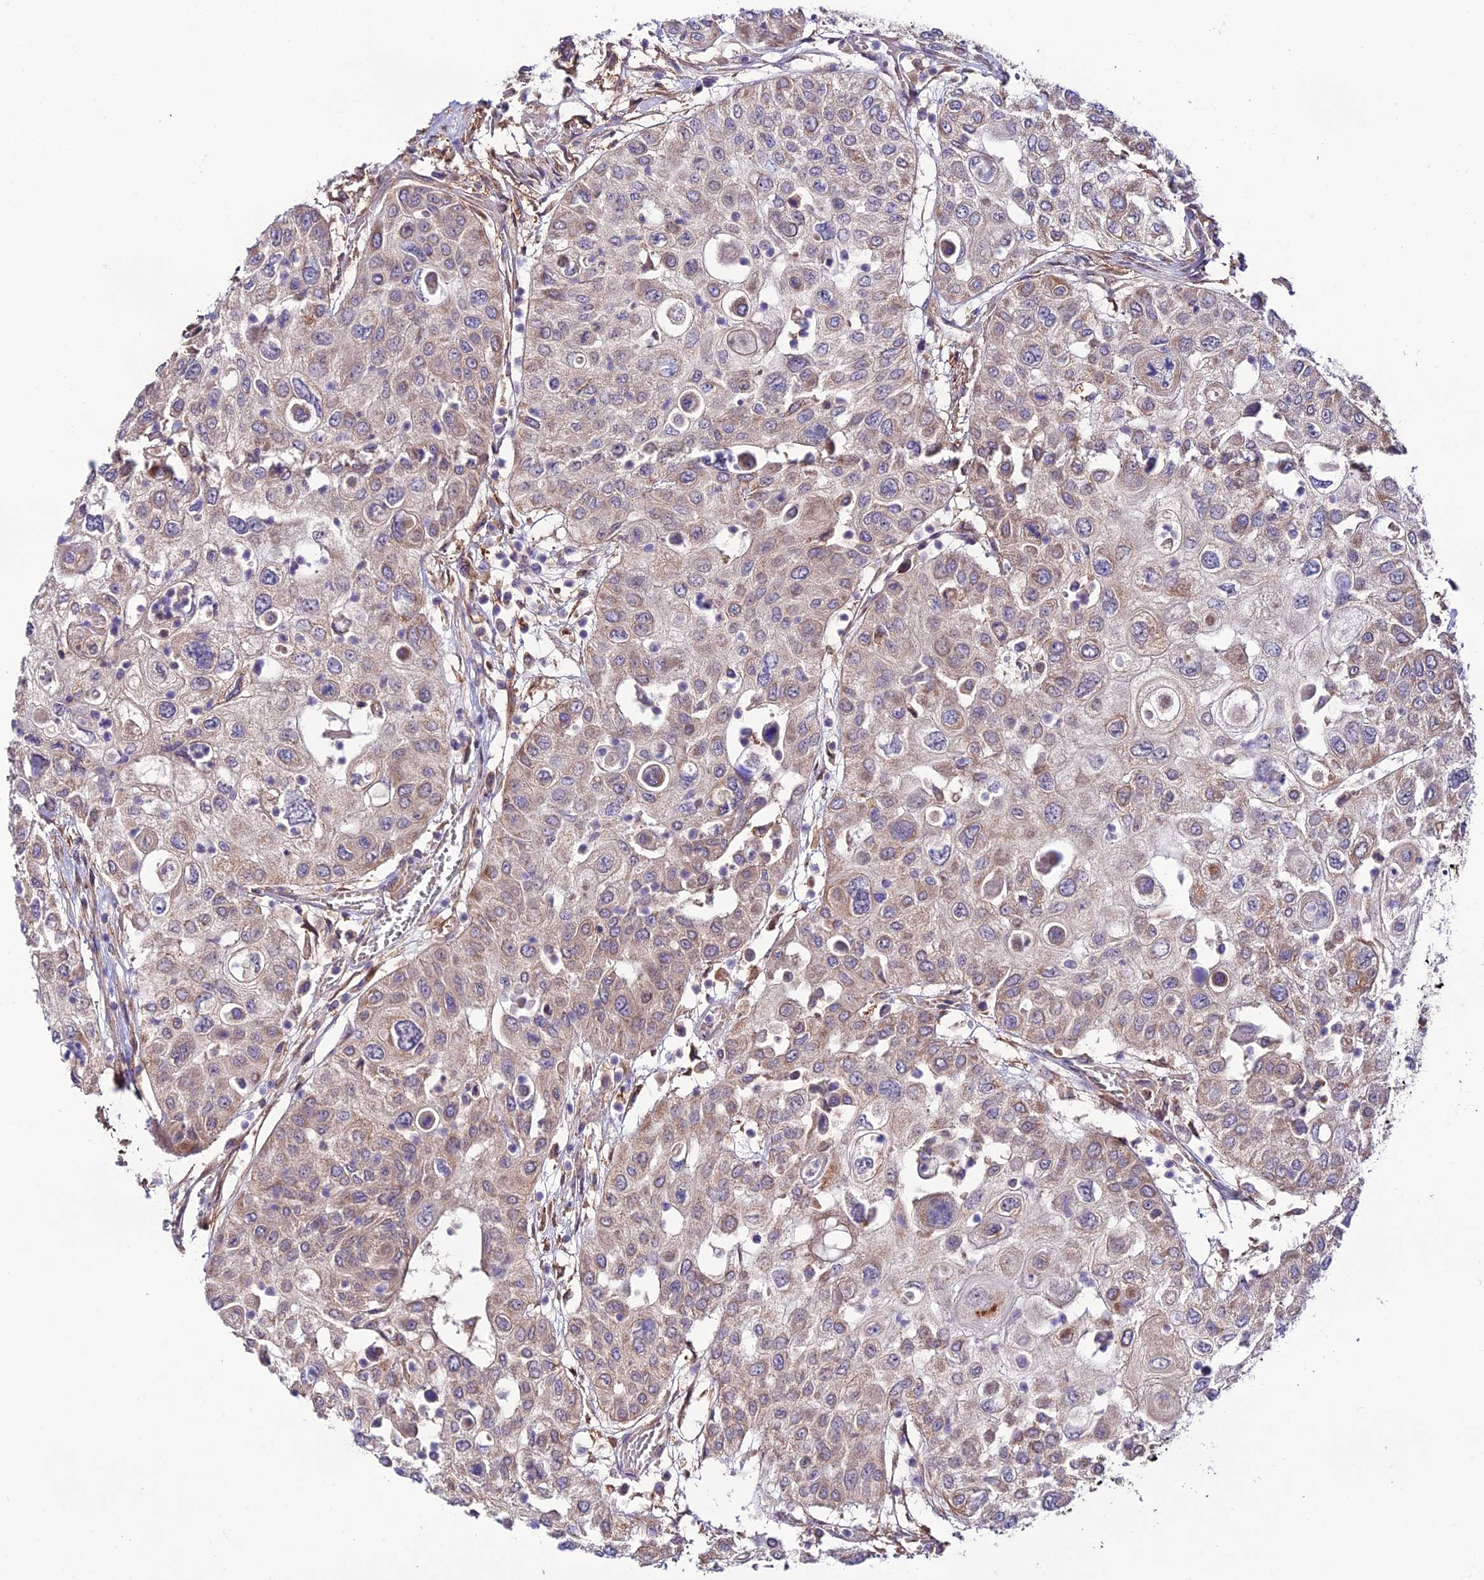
{"staining": {"intensity": "weak", "quantity": "25%-75%", "location": "cytoplasmic/membranous"}, "tissue": "urothelial cancer", "cell_type": "Tumor cells", "image_type": "cancer", "snomed": [{"axis": "morphology", "description": "Urothelial carcinoma, High grade"}, {"axis": "topography", "description": "Urinary bladder"}], "caption": "Immunohistochemical staining of human urothelial carcinoma (high-grade) exhibits weak cytoplasmic/membranous protein staining in about 25%-75% of tumor cells.", "gene": "BRME1", "patient": {"sex": "female", "age": 79}}